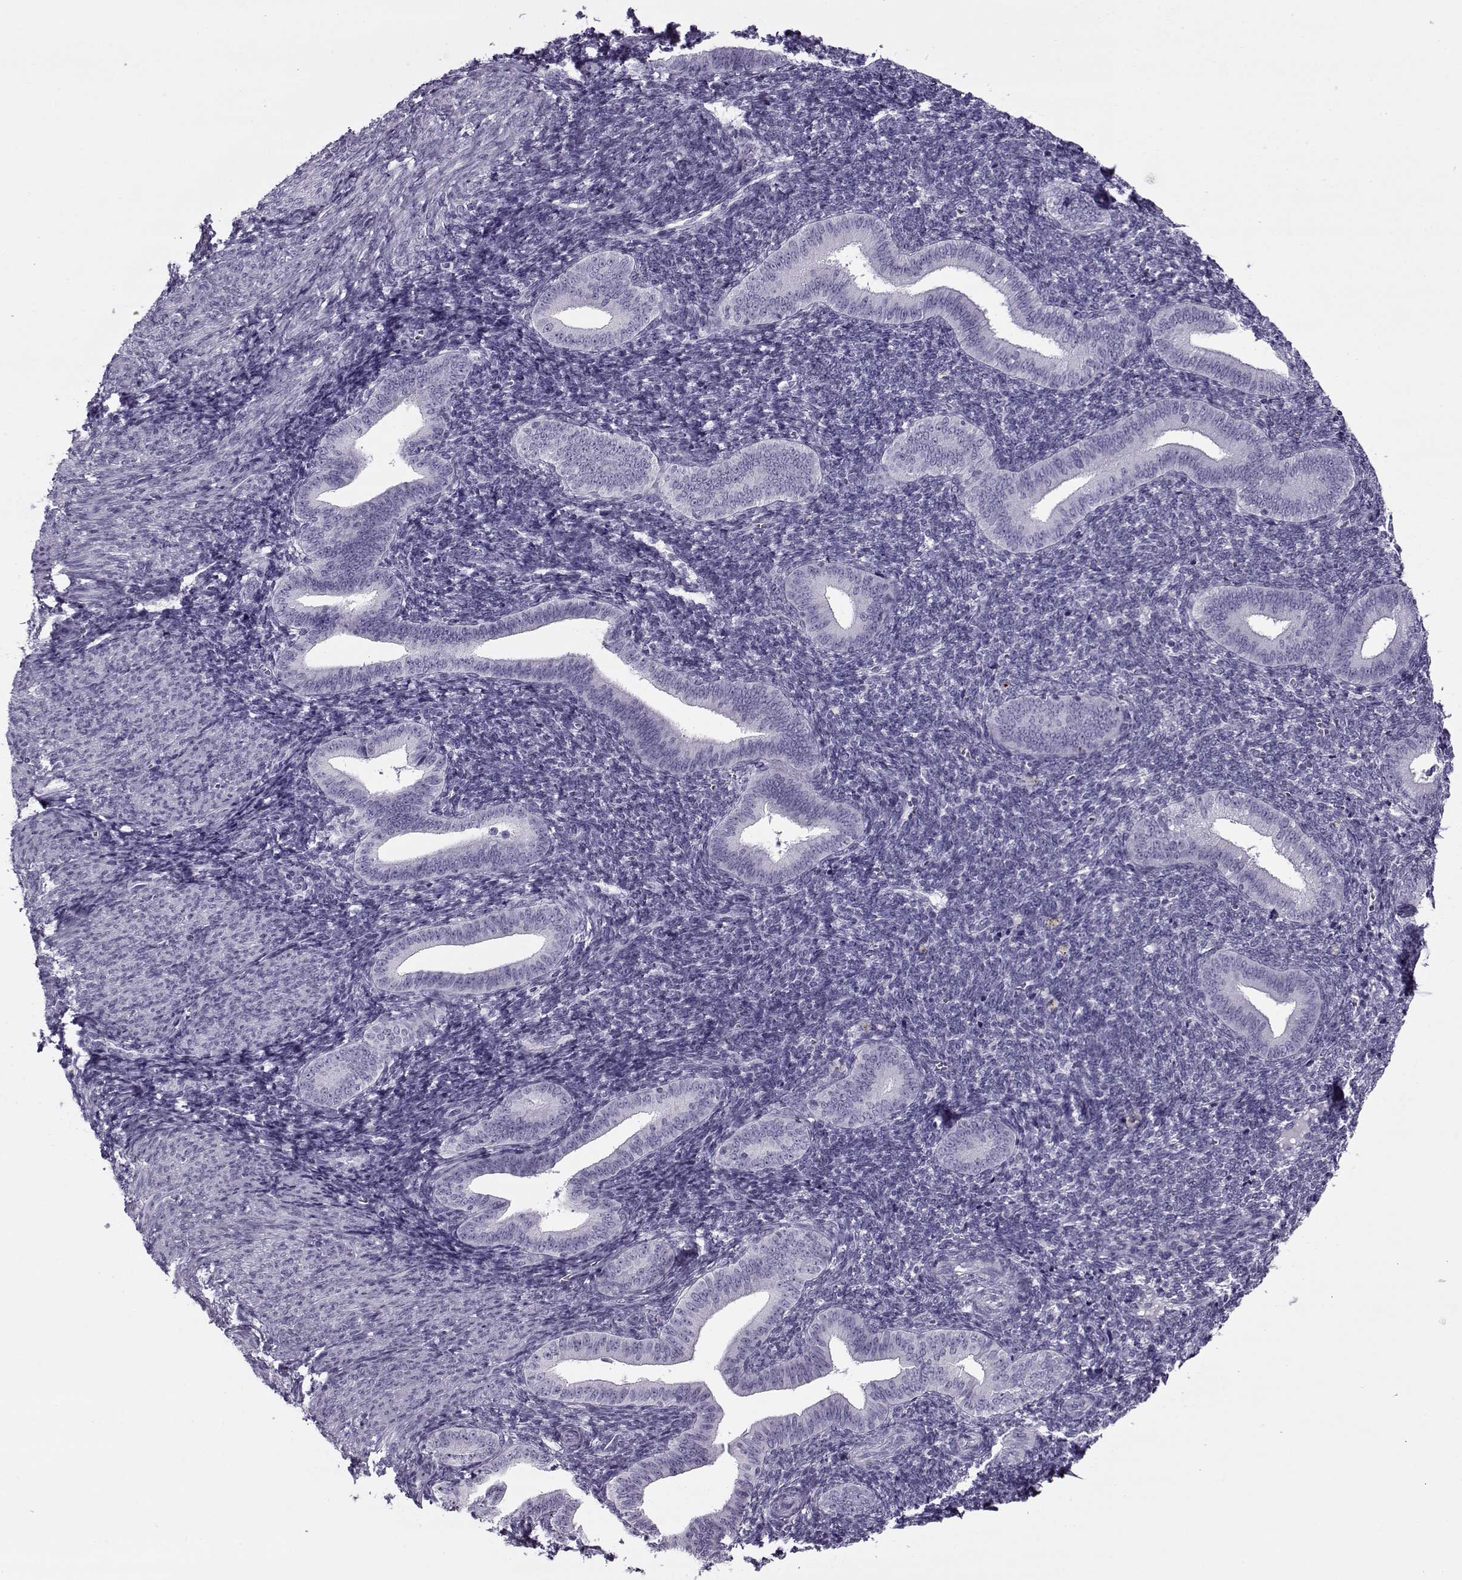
{"staining": {"intensity": "negative", "quantity": "none", "location": "none"}, "tissue": "endometrium", "cell_type": "Cells in endometrial stroma", "image_type": "normal", "snomed": [{"axis": "morphology", "description": "Normal tissue, NOS"}, {"axis": "topography", "description": "Endometrium"}], "caption": "This is an immunohistochemistry (IHC) image of benign human endometrium. There is no positivity in cells in endometrial stroma.", "gene": "GAGE10", "patient": {"sex": "female", "age": 25}}